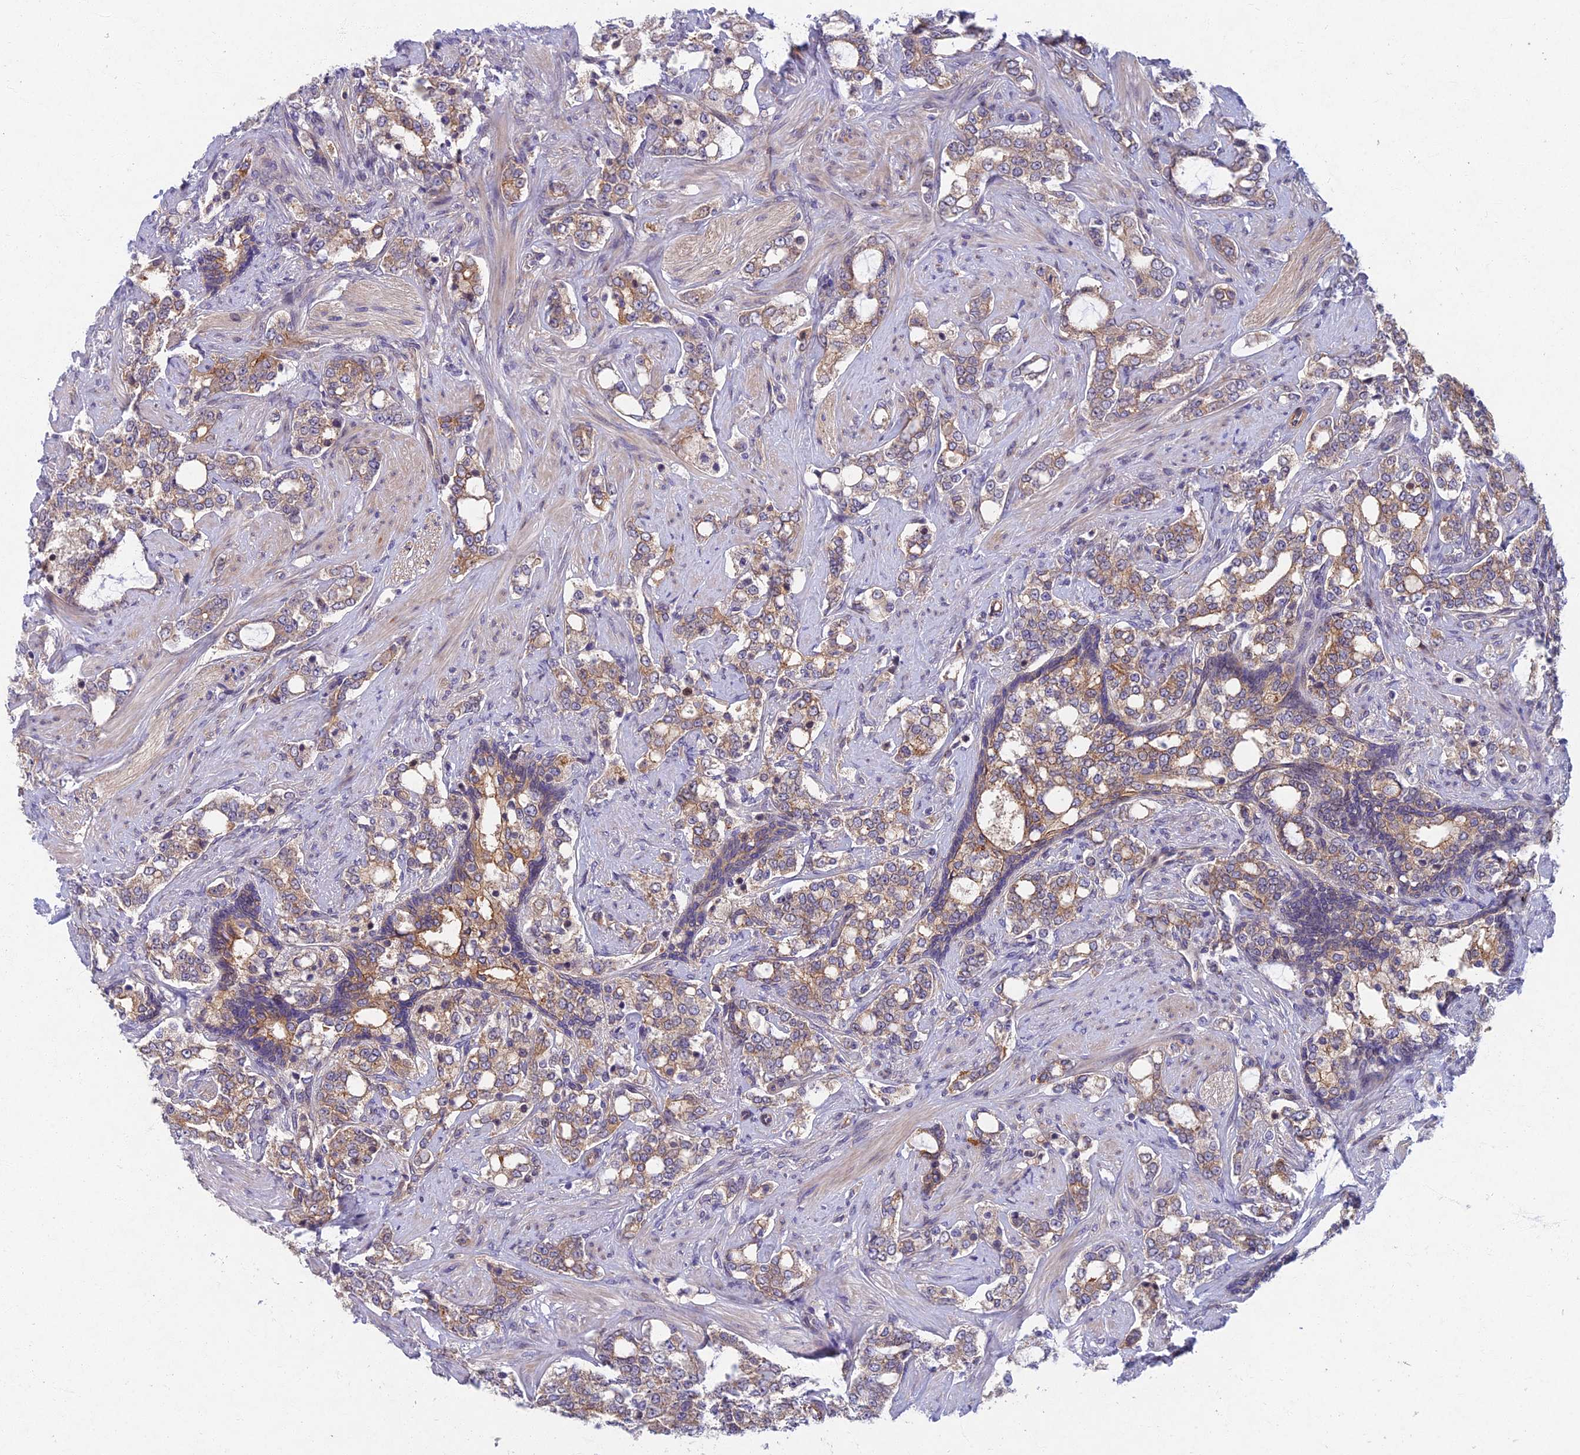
{"staining": {"intensity": "moderate", "quantity": "25%-75%", "location": "cytoplasmic/membranous"}, "tissue": "prostate cancer", "cell_type": "Tumor cells", "image_type": "cancer", "snomed": [{"axis": "morphology", "description": "Adenocarcinoma, High grade"}, {"axis": "topography", "description": "Prostate"}], "caption": "Tumor cells exhibit medium levels of moderate cytoplasmic/membranous expression in about 25%-75% of cells in human adenocarcinoma (high-grade) (prostate). The staining was performed using DAB (3,3'-diaminobenzidine), with brown indicating positive protein expression. Nuclei are stained blue with hematoxylin.", "gene": "RHBDL2", "patient": {"sex": "male", "age": 64}}